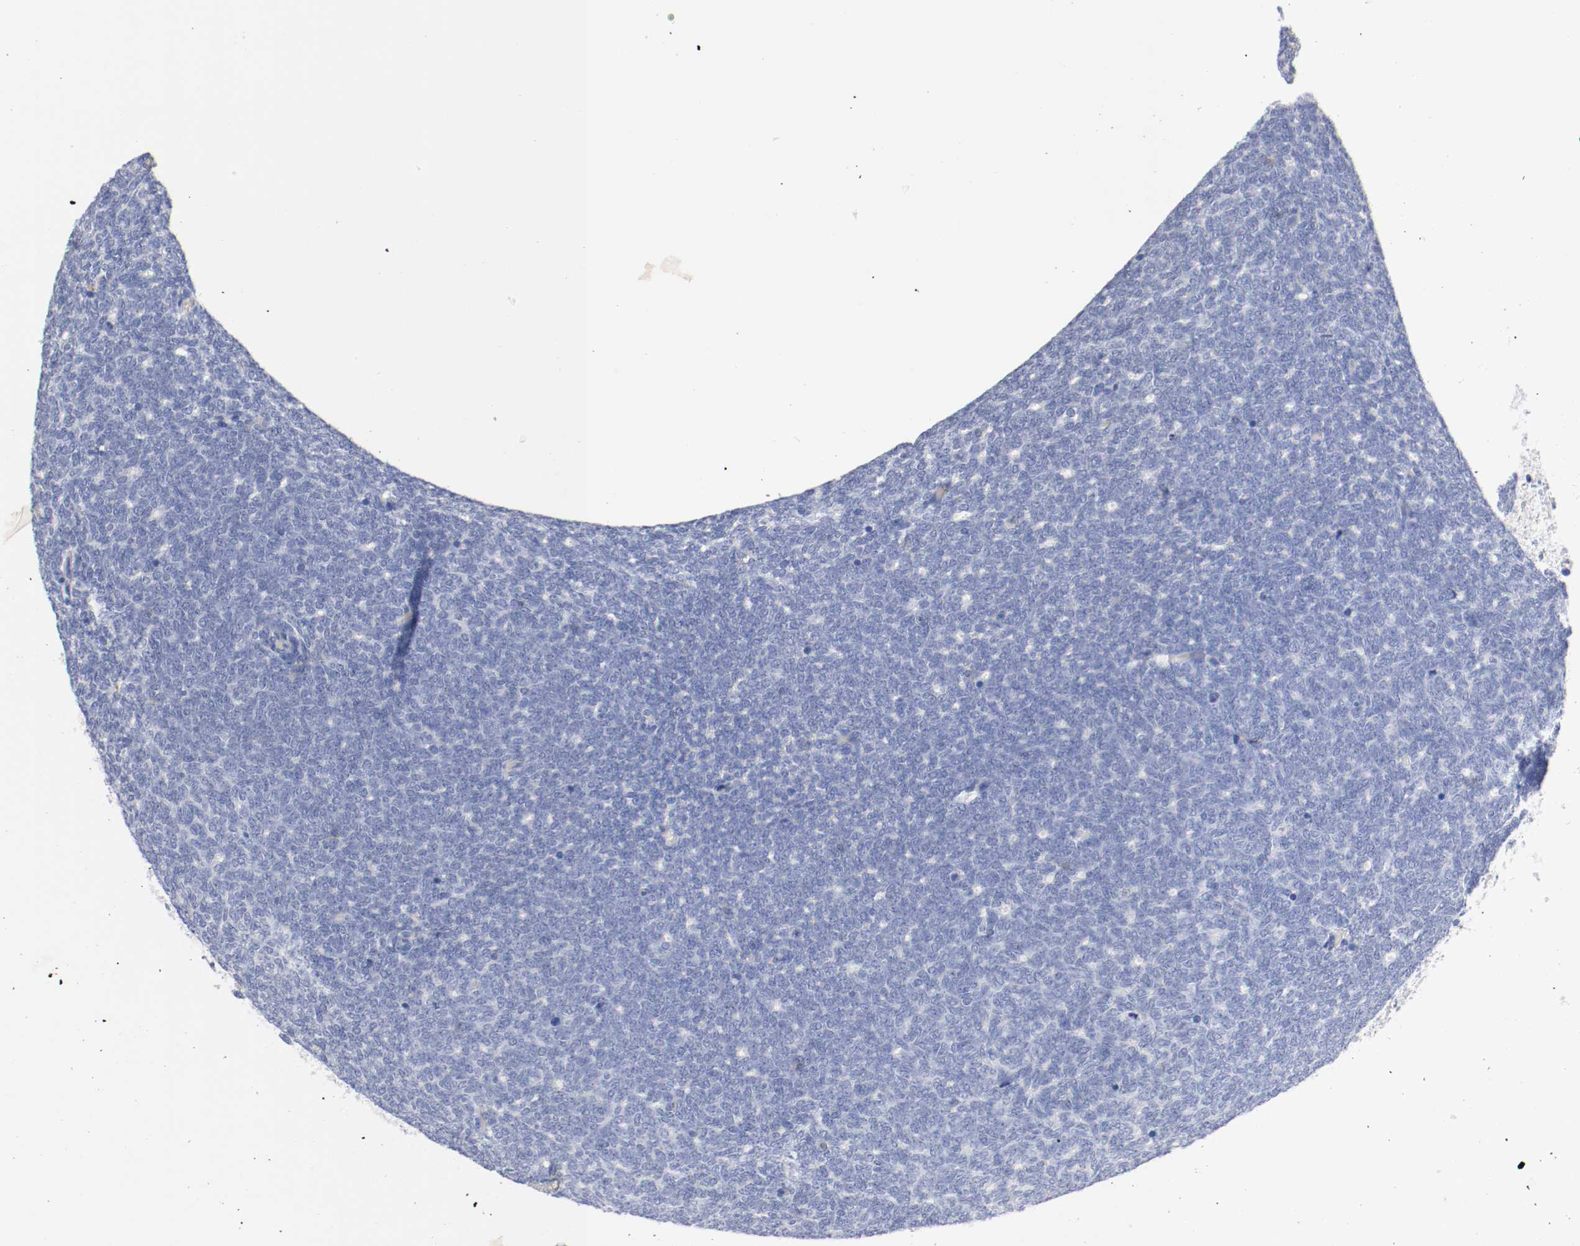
{"staining": {"intensity": "negative", "quantity": "none", "location": "none"}, "tissue": "renal cancer", "cell_type": "Tumor cells", "image_type": "cancer", "snomed": [{"axis": "morphology", "description": "Neoplasm, malignant, NOS"}, {"axis": "topography", "description": "Kidney"}], "caption": "Immunohistochemical staining of renal cancer shows no significant positivity in tumor cells.", "gene": "FGFBP1", "patient": {"sex": "male", "age": 28}}